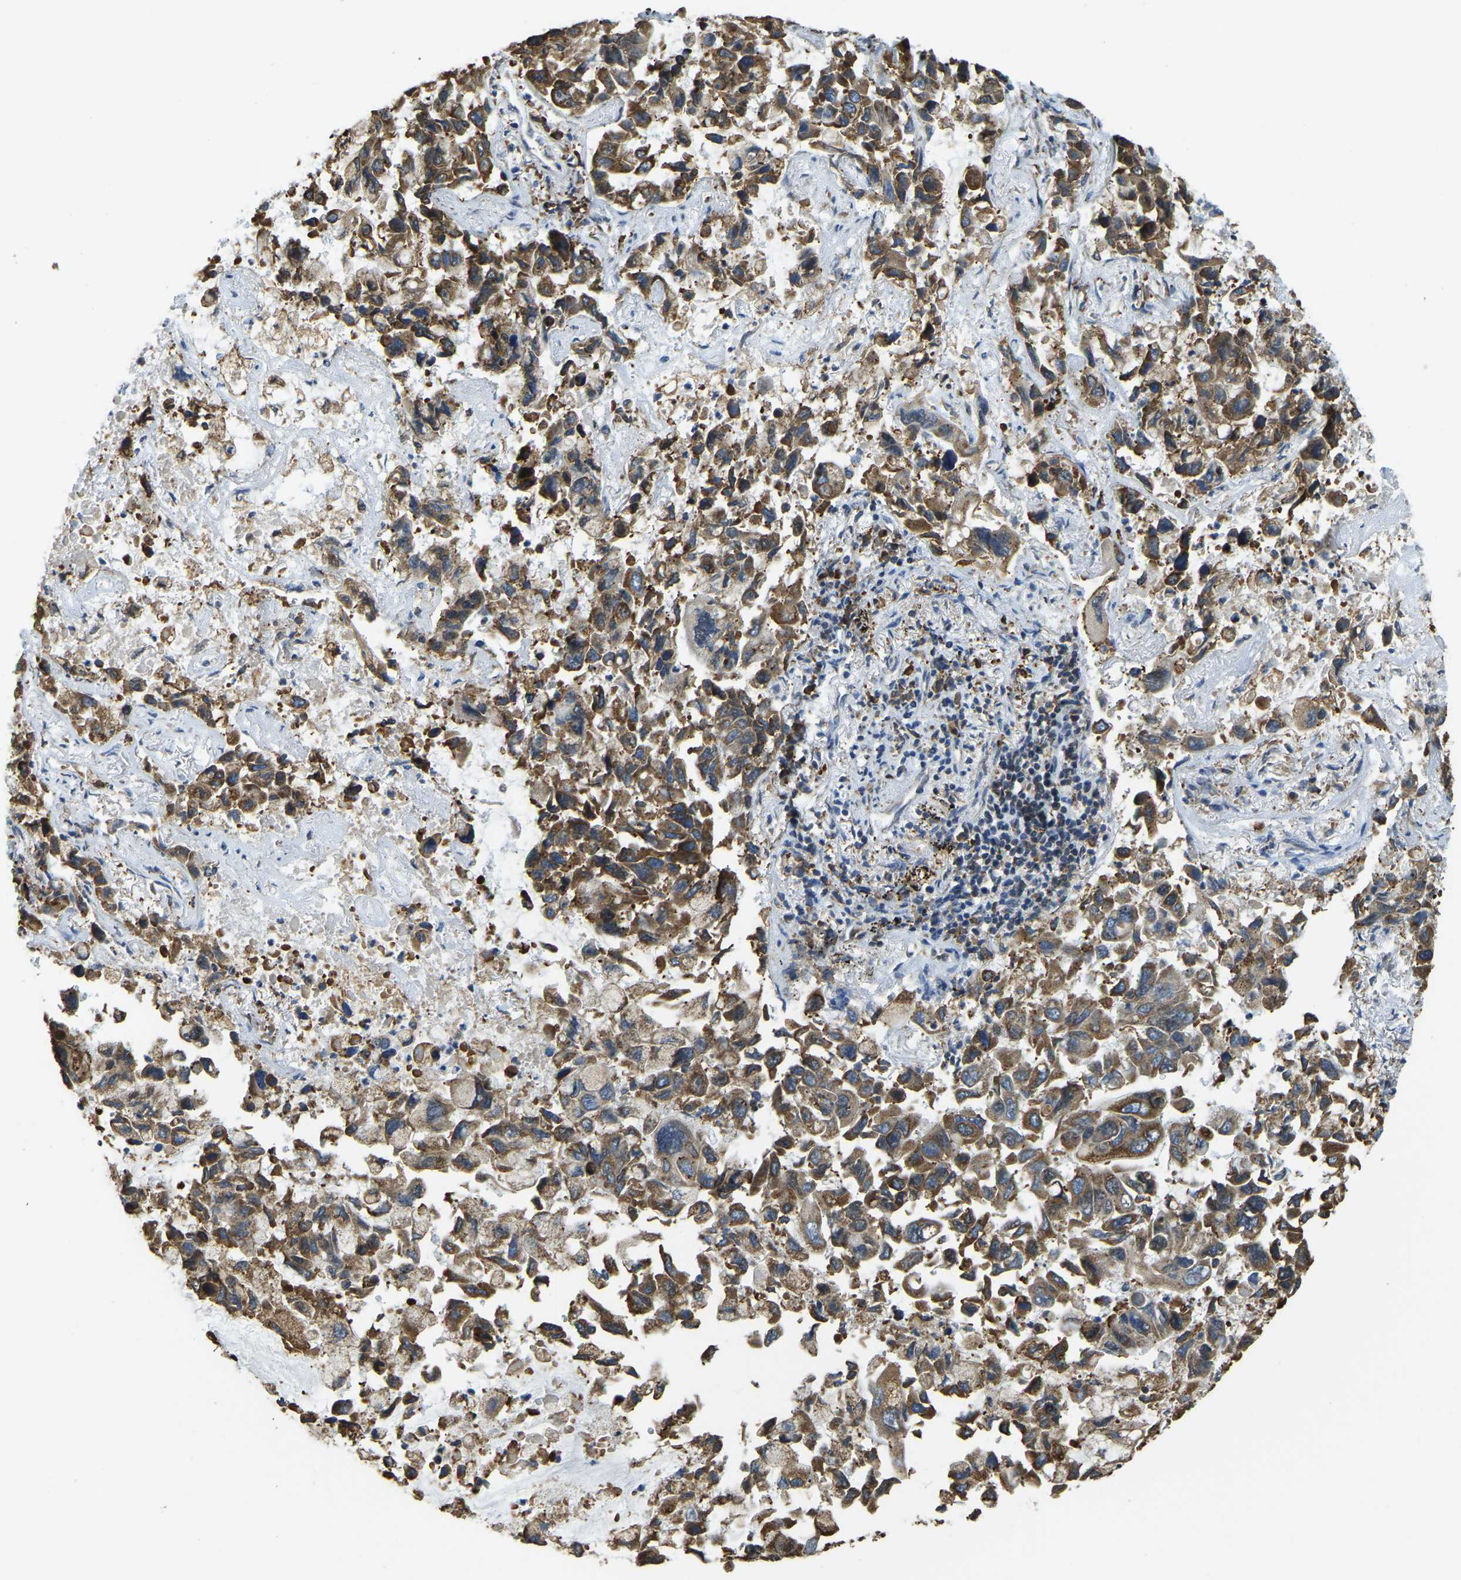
{"staining": {"intensity": "moderate", "quantity": ">75%", "location": "cytoplasmic/membranous"}, "tissue": "lung cancer", "cell_type": "Tumor cells", "image_type": "cancer", "snomed": [{"axis": "morphology", "description": "Adenocarcinoma, NOS"}, {"axis": "topography", "description": "Lung"}], "caption": "Protein positivity by immunohistochemistry (IHC) demonstrates moderate cytoplasmic/membranous staining in about >75% of tumor cells in lung cancer. The protein is stained brown, and the nuclei are stained in blue (DAB (3,3'-diaminobenzidine) IHC with brightfield microscopy, high magnification).", "gene": "RNF115", "patient": {"sex": "male", "age": 64}}